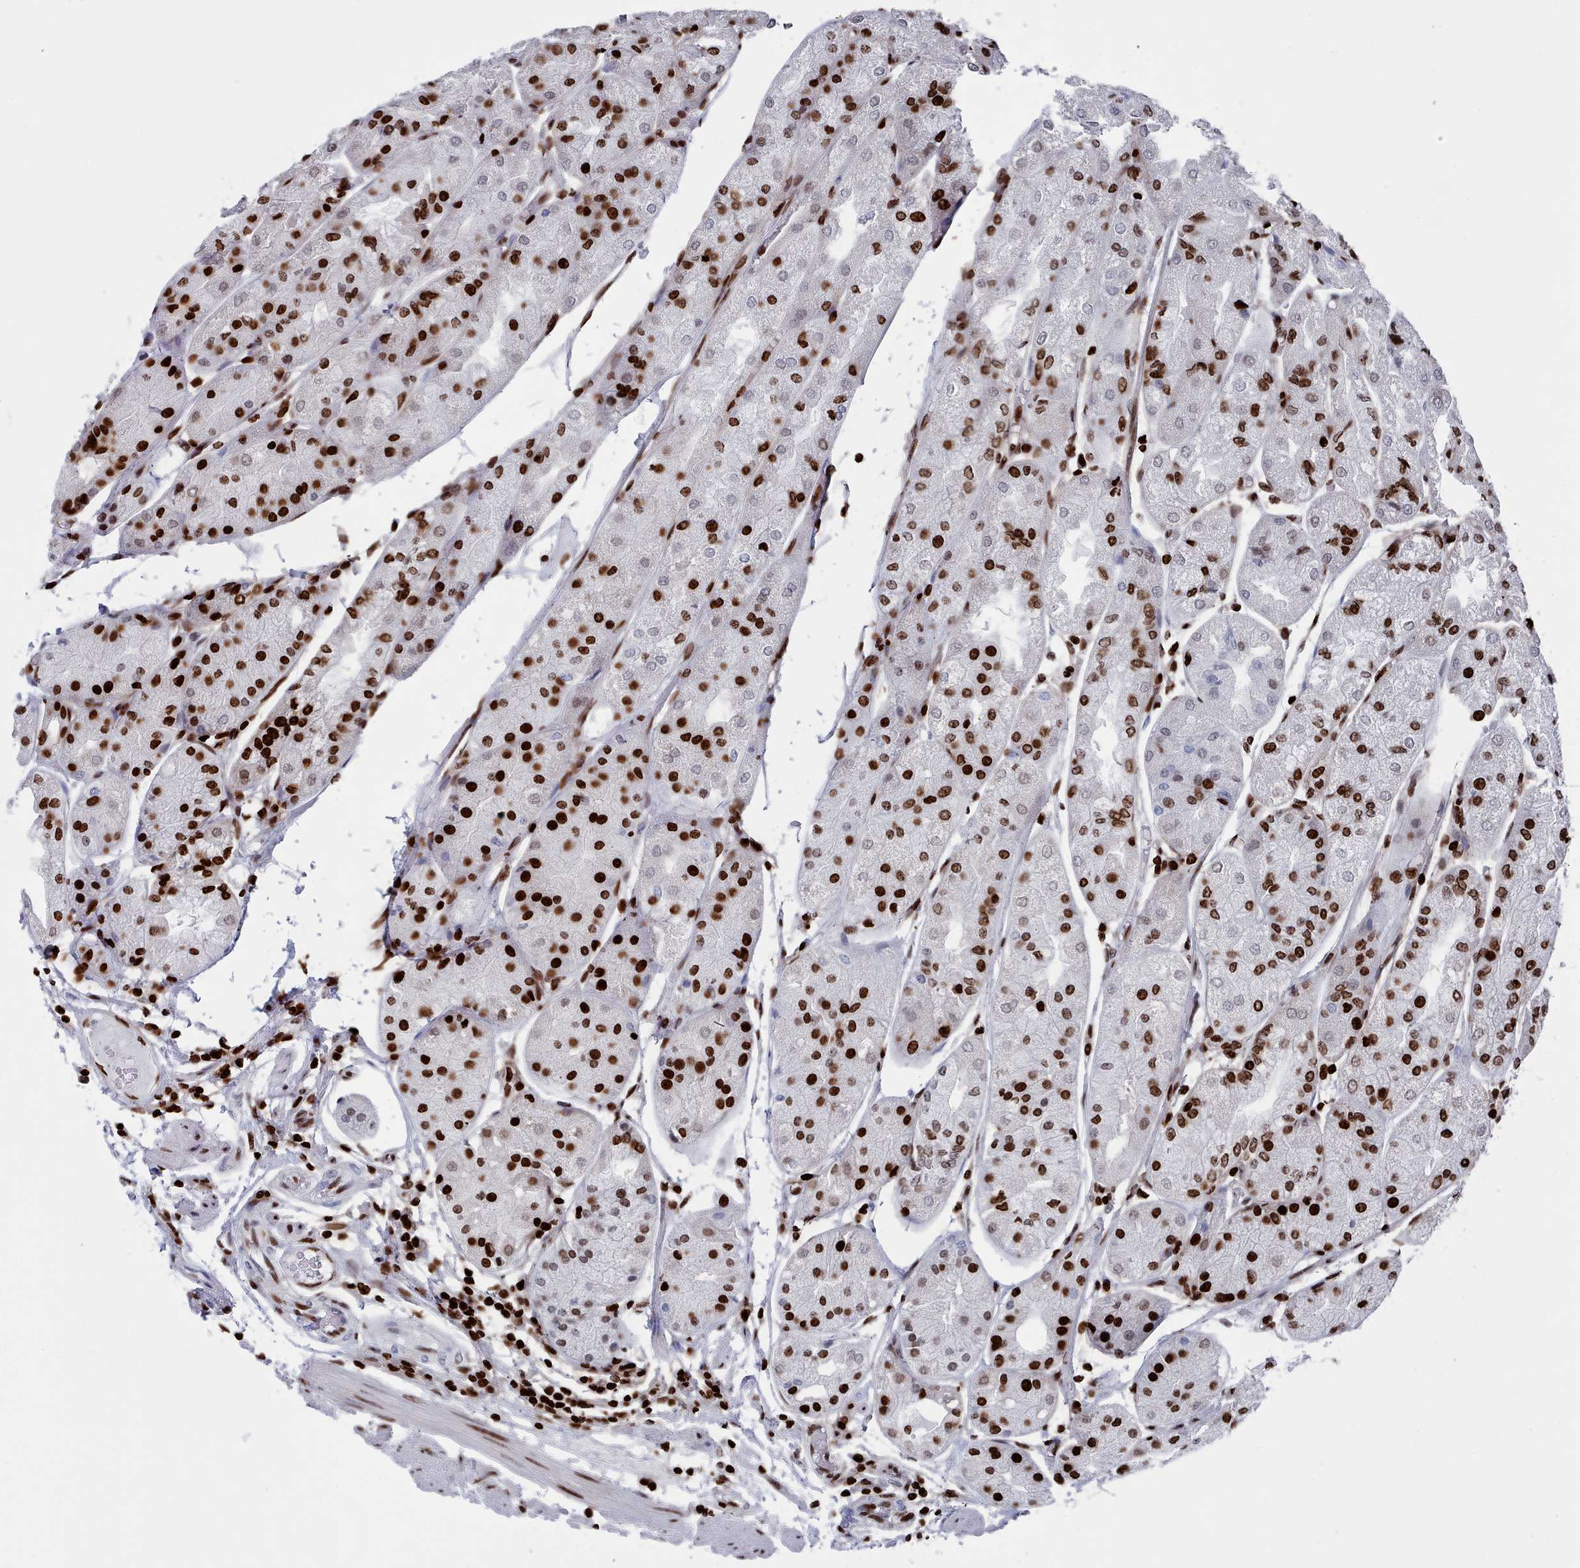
{"staining": {"intensity": "strong", "quantity": ">75%", "location": "nuclear"}, "tissue": "stomach", "cell_type": "Glandular cells", "image_type": "normal", "snomed": [{"axis": "morphology", "description": "Normal tissue, NOS"}, {"axis": "topography", "description": "Stomach, upper"}], "caption": "A high-resolution histopathology image shows IHC staining of normal stomach, which shows strong nuclear positivity in approximately >75% of glandular cells. (DAB IHC with brightfield microscopy, high magnification).", "gene": "PCDHB11", "patient": {"sex": "male", "age": 72}}